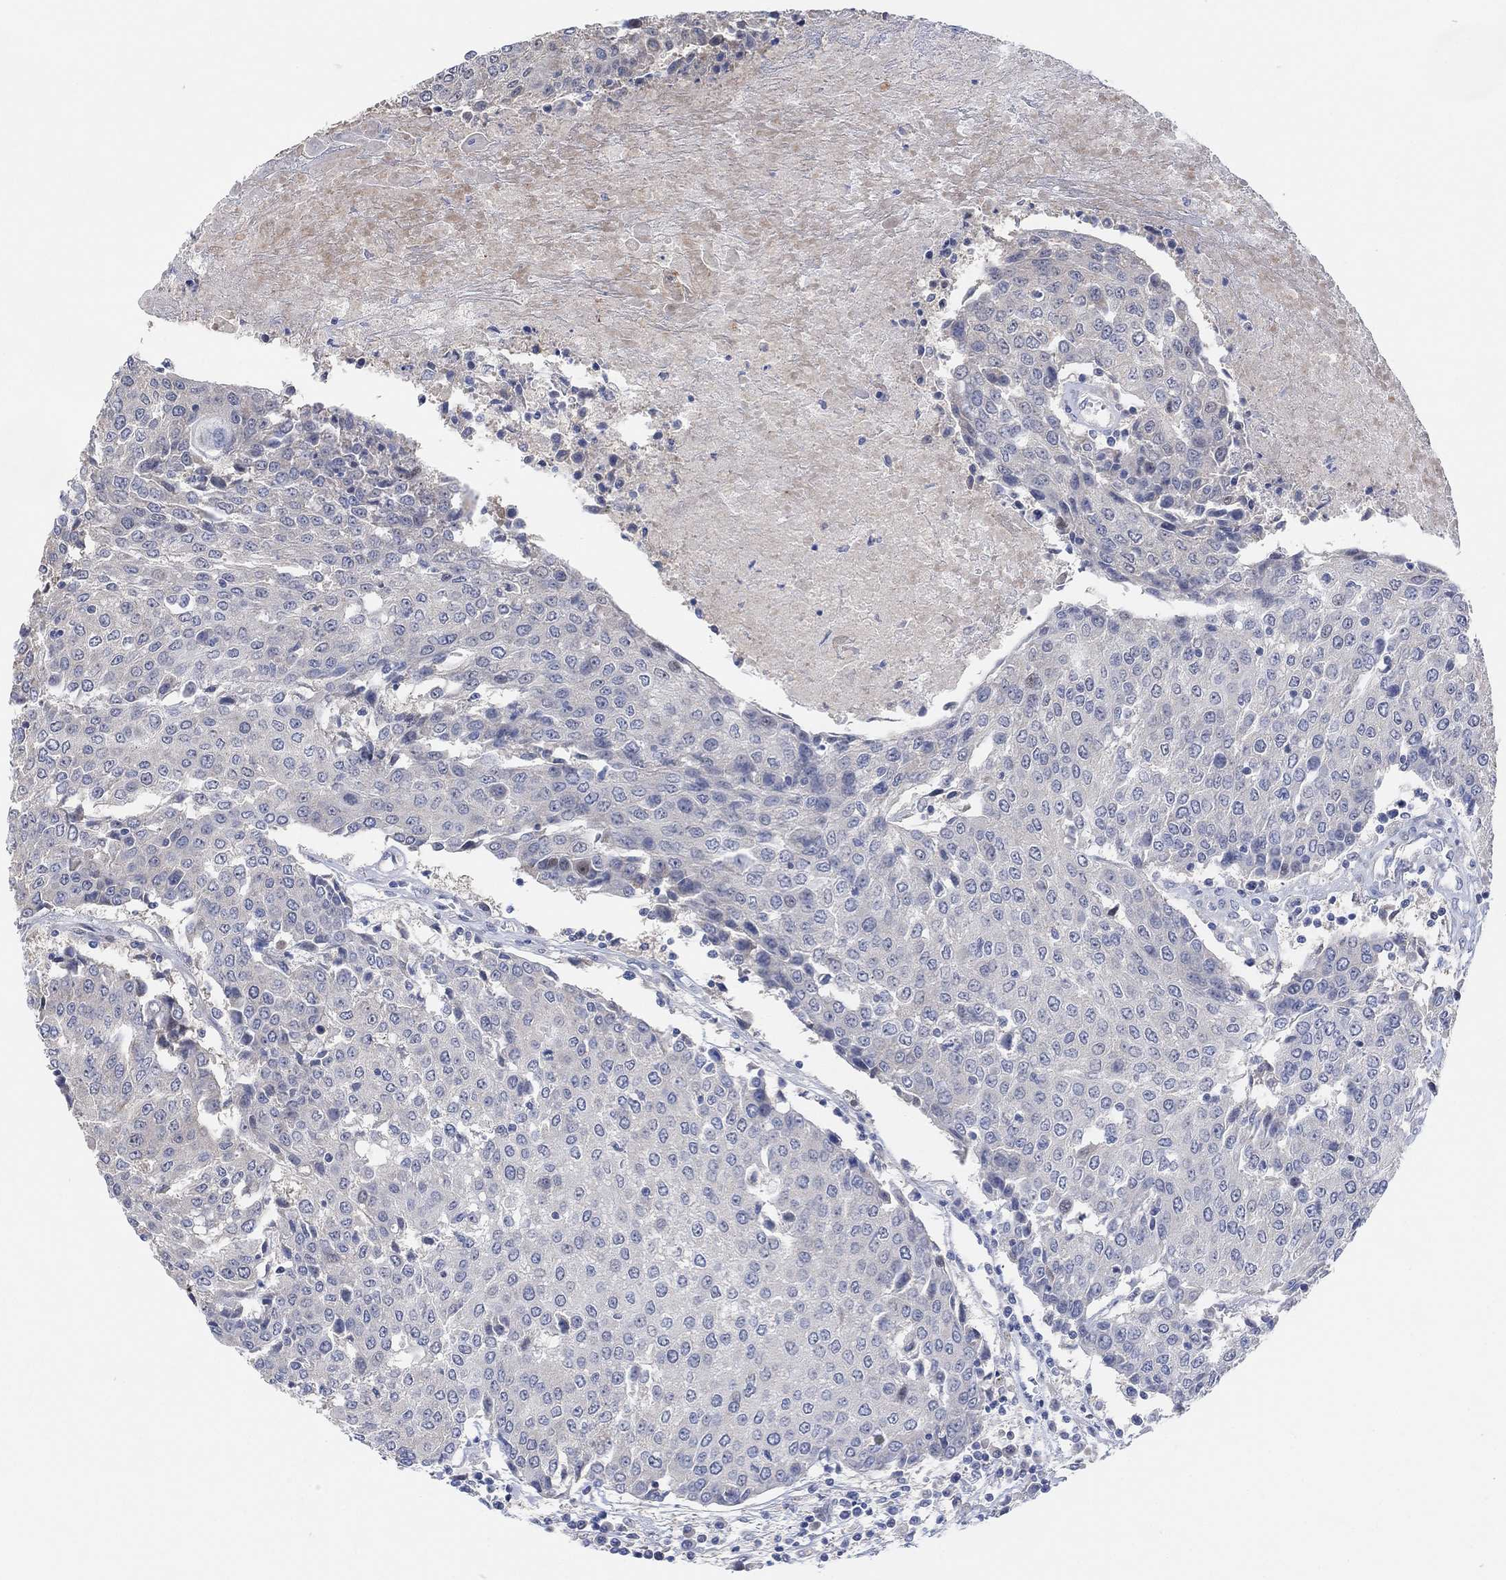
{"staining": {"intensity": "negative", "quantity": "none", "location": "none"}, "tissue": "urothelial cancer", "cell_type": "Tumor cells", "image_type": "cancer", "snomed": [{"axis": "morphology", "description": "Urothelial carcinoma, High grade"}, {"axis": "topography", "description": "Urinary bladder"}], "caption": "Urothelial cancer was stained to show a protein in brown. There is no significant expression in tumor cells.", "gene": "CNTF", "patient": {"sex": "female", "age": 85}}